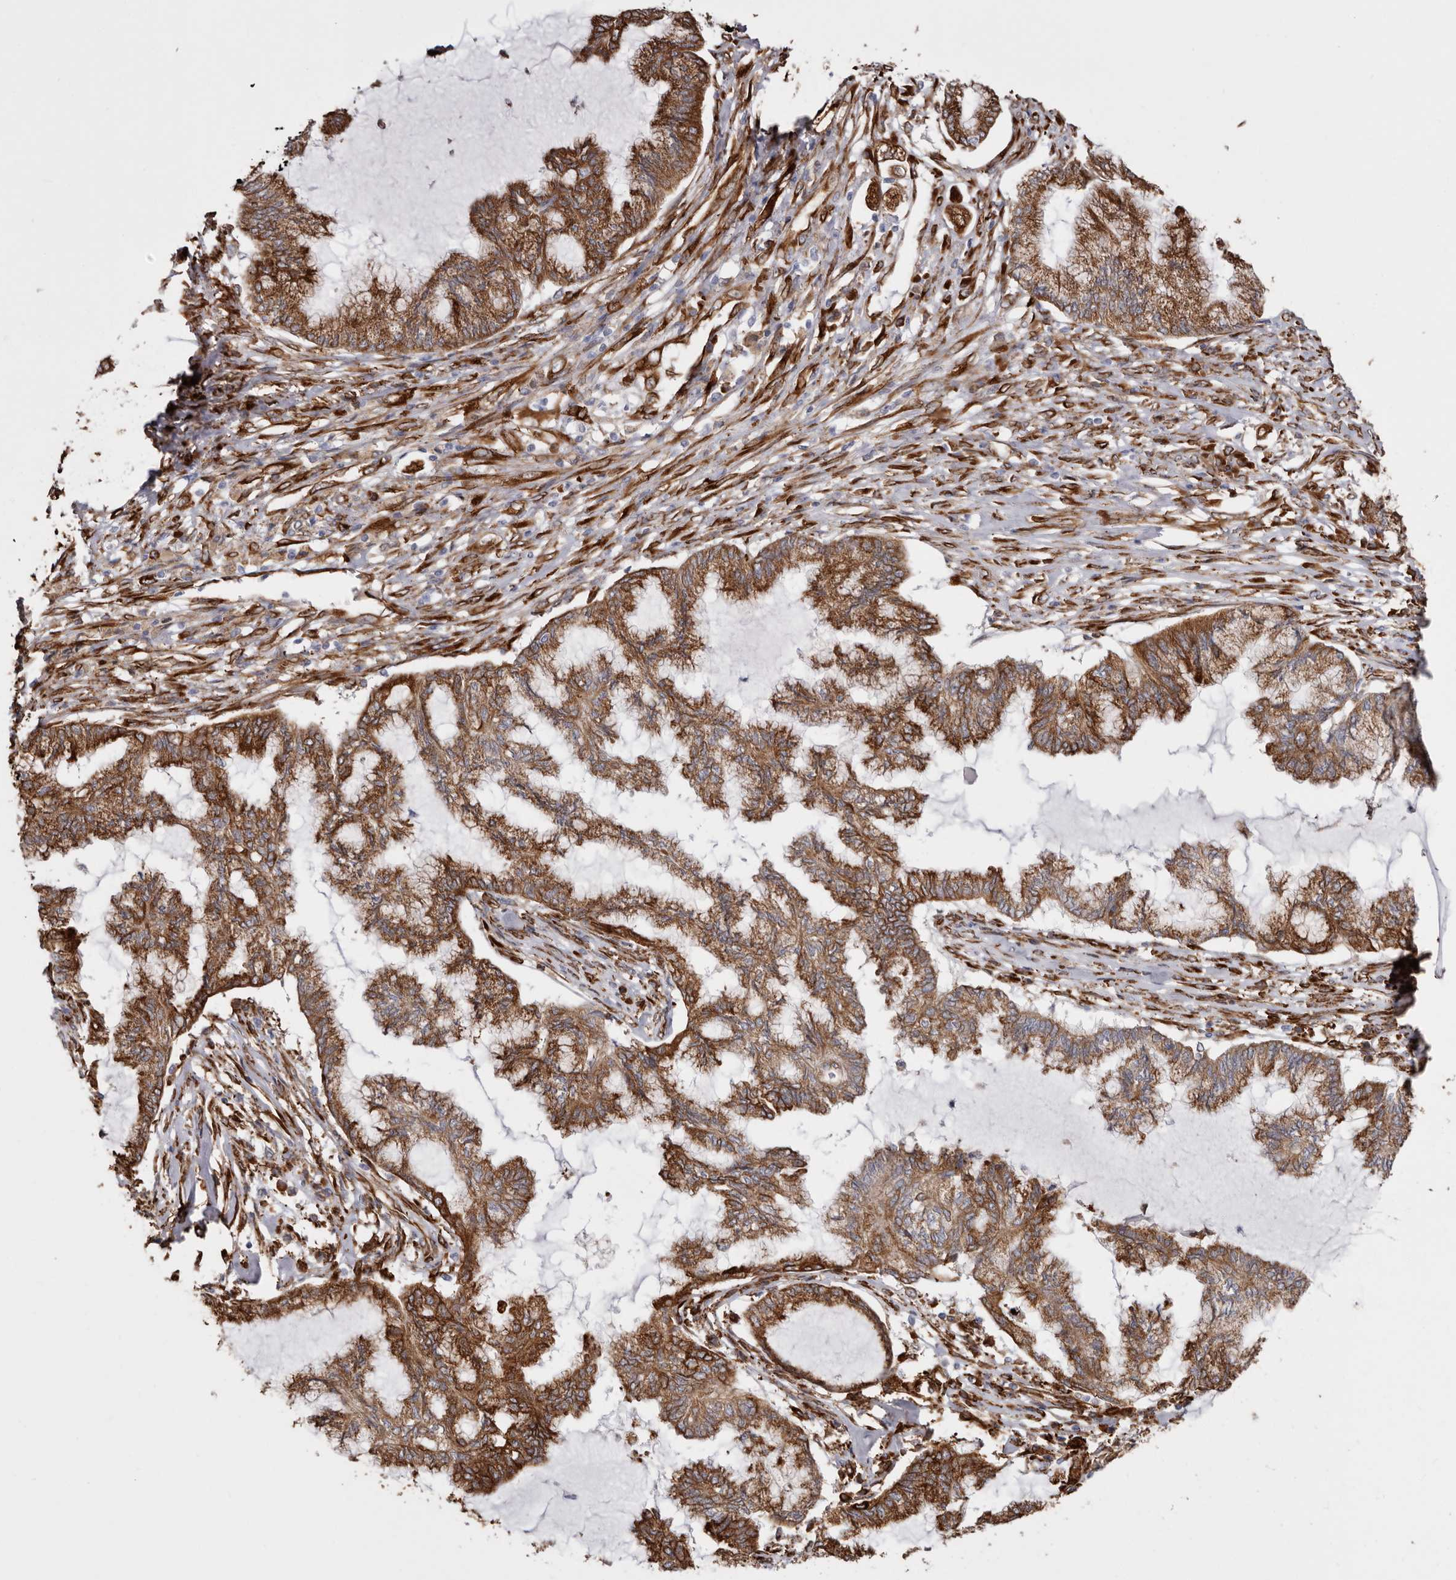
{"staining": {"intensity": "moderate", "quantity": ">75%", "location": "cytoplasmic/membranous"}, "tissue": "endometrial cancer", "cell_type": "Tumor cells", "image_type": "cancer", "snomed": [{"axis": "morphology", "description": "Adenocarcinoma, NOS"}, {"axis": "topography", "description": "Endometrium"}], "caption": "This image reveals IHC staining of endometrial adenocarcinoma, with medium moderate cytoplasmic/membranous positivity in approximately >75% of tumor cells.", "gene": "SEMA3E", "patient": {"sex": "female", "age": 86}}